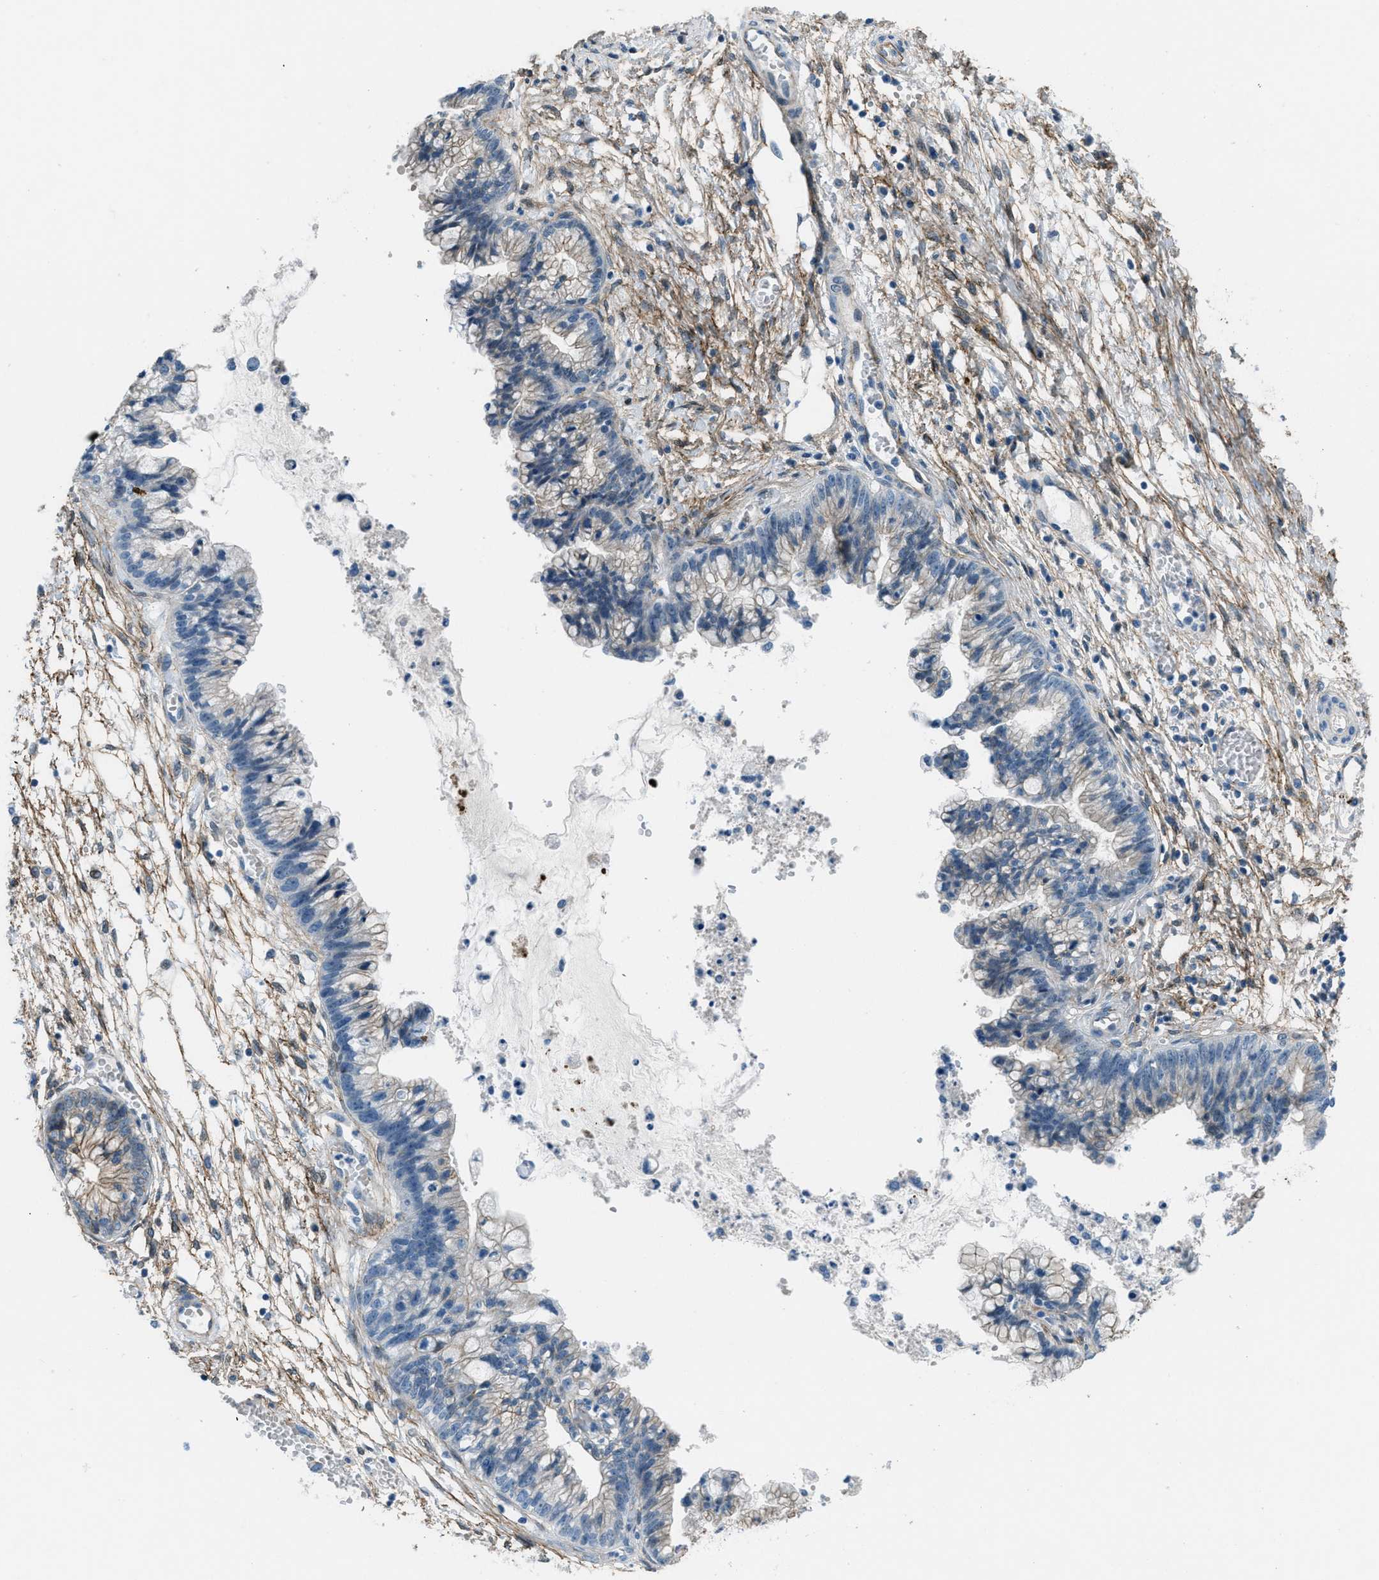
{"staining": {"intensity": "weak", "quantity": "25%-75%", "location": "cytoplasmic/membranous"}, "tissue": "cervical cancer", "cell_type": "Tumor cells", "image_type": "cancer", "snomed": [{"axis": "morphology", "description": "Adenocarcinoma, NOS"}, {"axis": "topography", "description": "Cervix"}], "caption": "Immunohistochemical staining of cervical cancer exhibits weak cytoplasmic/membranous protein expression in approximately 25%-75% of tumor cells. Using DAB (brown) and hematoxylin (blue) stains, captured at high magnification using brightfield microscopy.", "gene": "FBN1", "patient": {"sex": "female", "age": 44}}